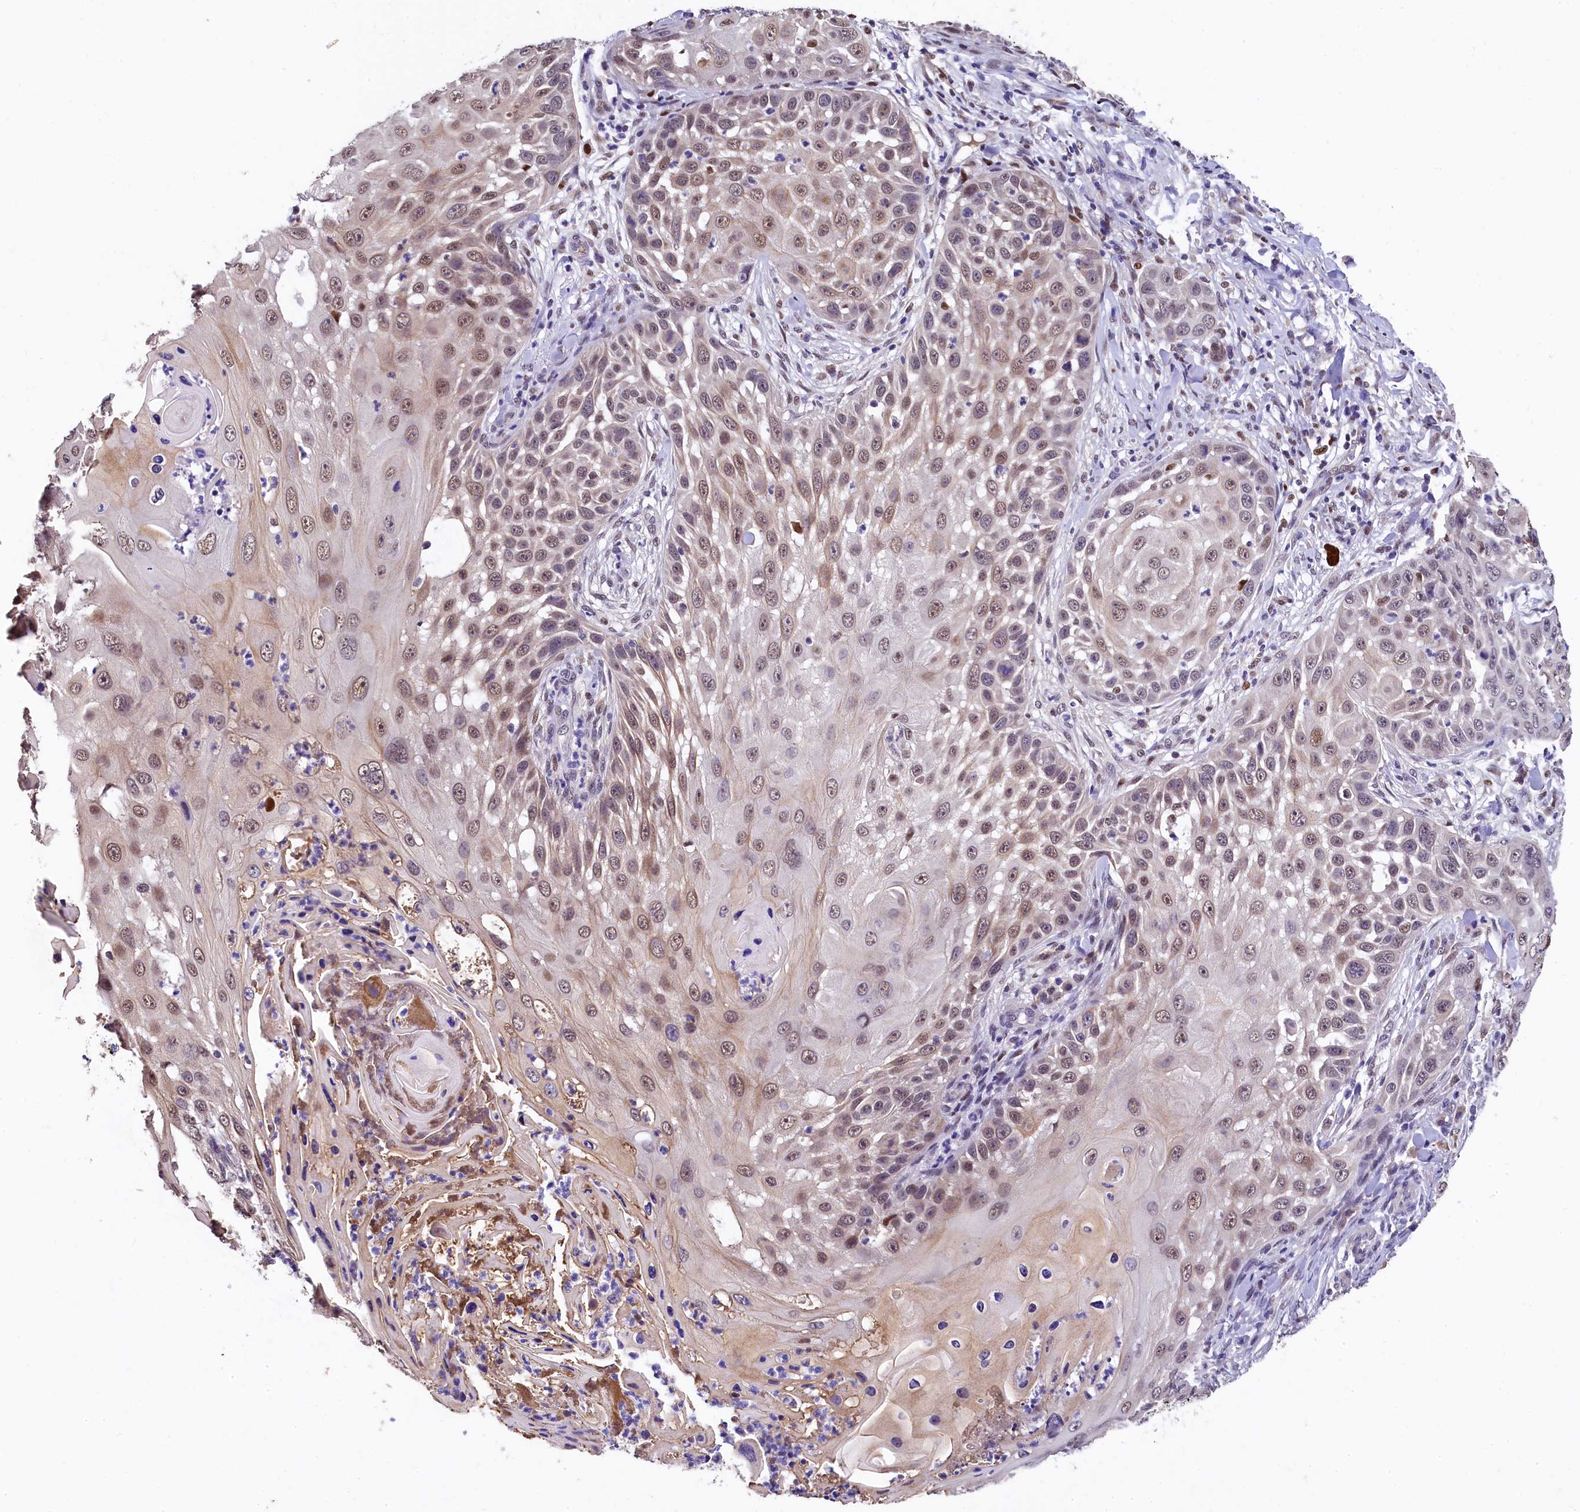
{"staining": {"intensity": "moderate", "quantity": ">75%", "location": "nuclear"}, "tissue": "skin cancer", "cell_type": "Tumor cells", "image_type": "cancer", "snomed": [{"axis": "morphology", "description": "Squamous cell carcinoma, NOS"}, {"axis": "topography", "description": "Skin"}], "caption": "Immunohistochemical staining of skin squamous cell carcinoma displays moderate nuclear protein staining in approximately >75% of tumor cells. (brown staining indicates protein expression, while blue staining denotes nuclei).", "gene": "HECTD4", "patient": {"sex": "female", "age": 44}}